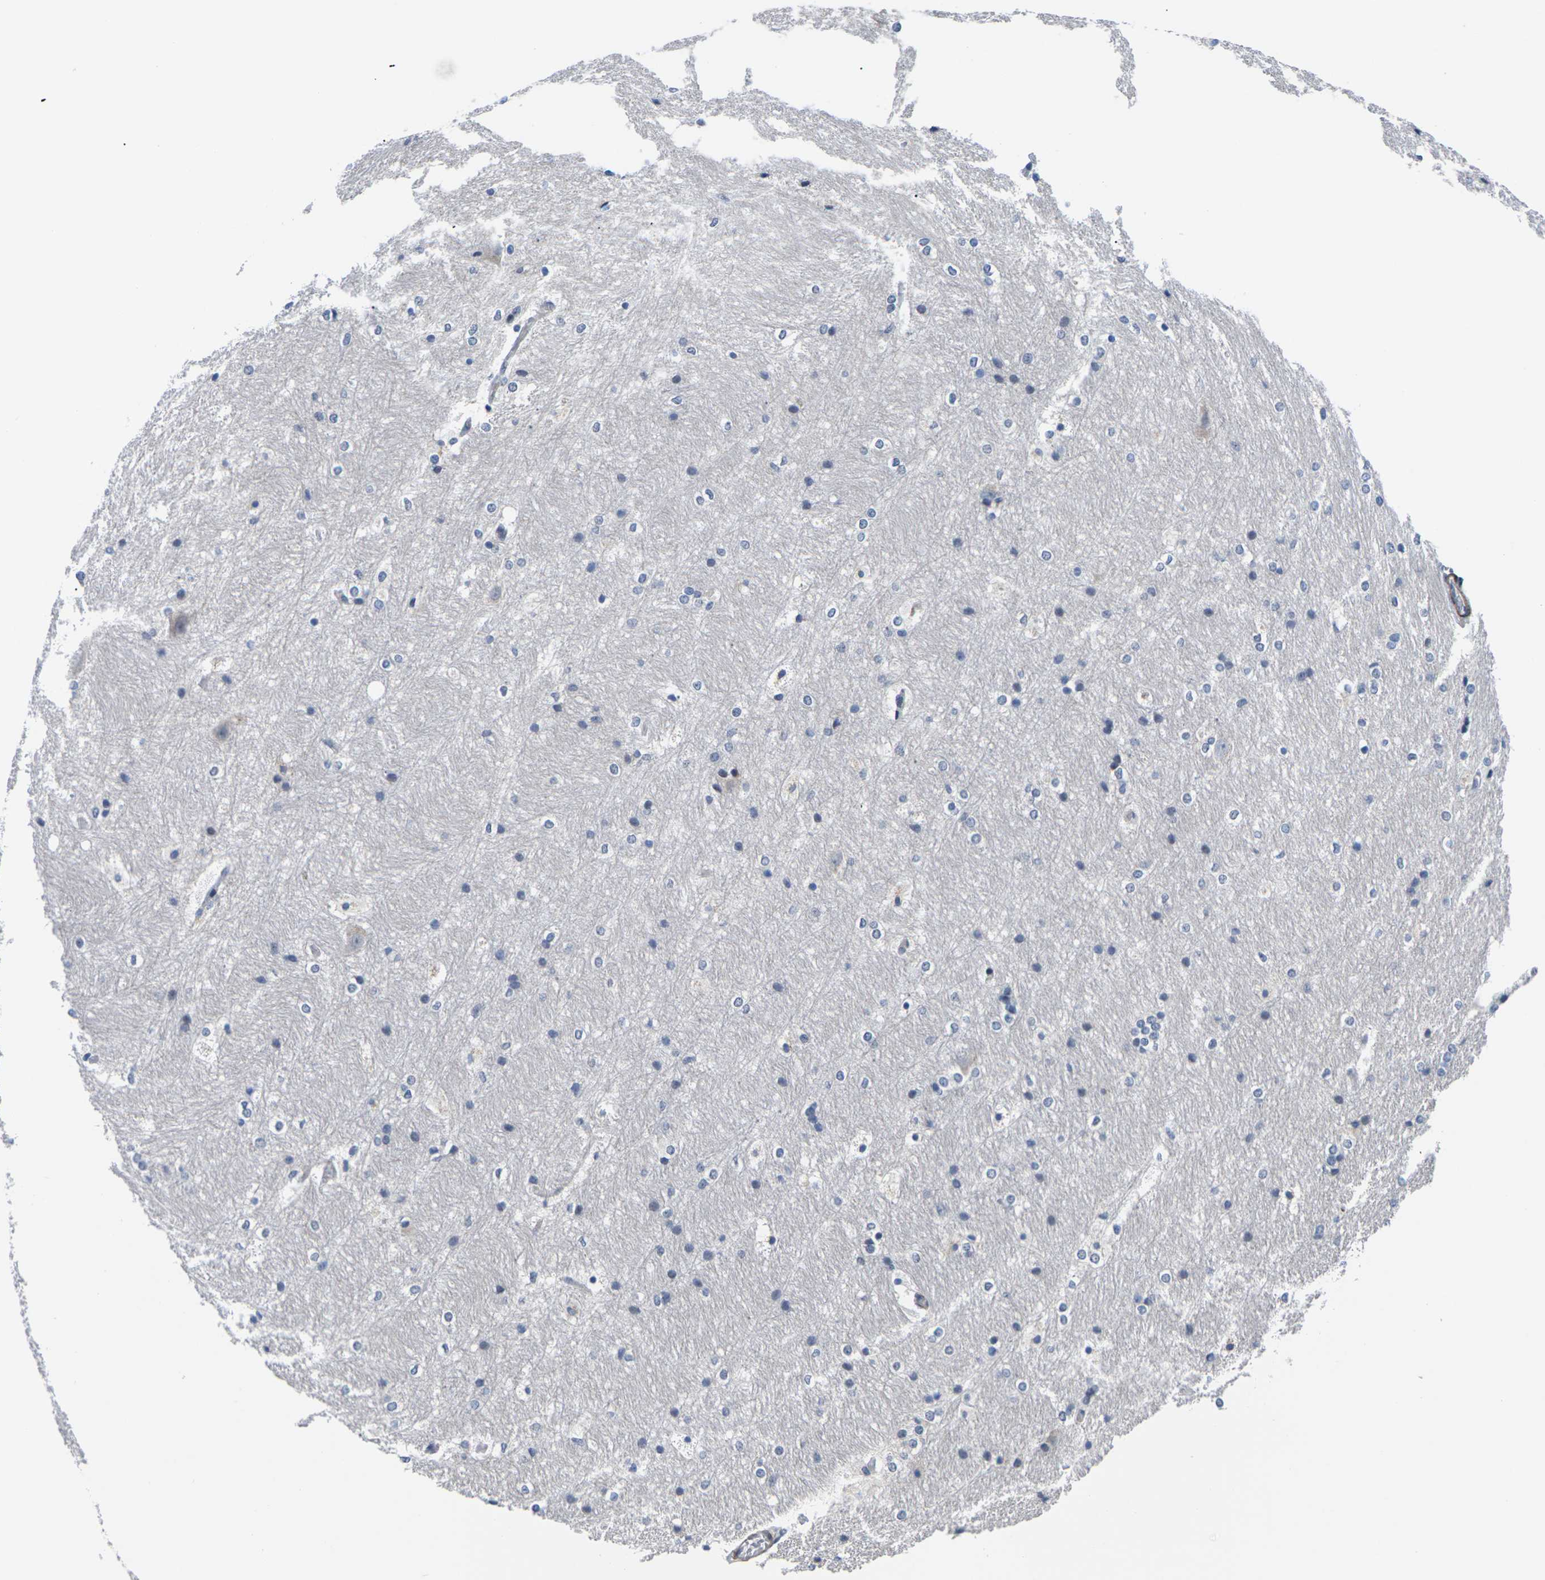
{"staining": {"intensity": "negative", "quantity": "none", "location": "none"}, "tissue": "hippocampus", "cell_type": "Glial cells", "image_type": "normal", "snomed": [{"axis": "morphology", "description": "Normal tissue, NOS"}, {"axis": "topography", "description": "Hippocampus"}], "caption": "This is a image of IHC staining of normal hippocampus, which shows no expression in glial cells. The staining is performed using DAB brown chromogen with nuclei counter-stained in using hematoxylin.", "gene": "ST6GAL2", "patient": {"sex": "female", "age": 19}}